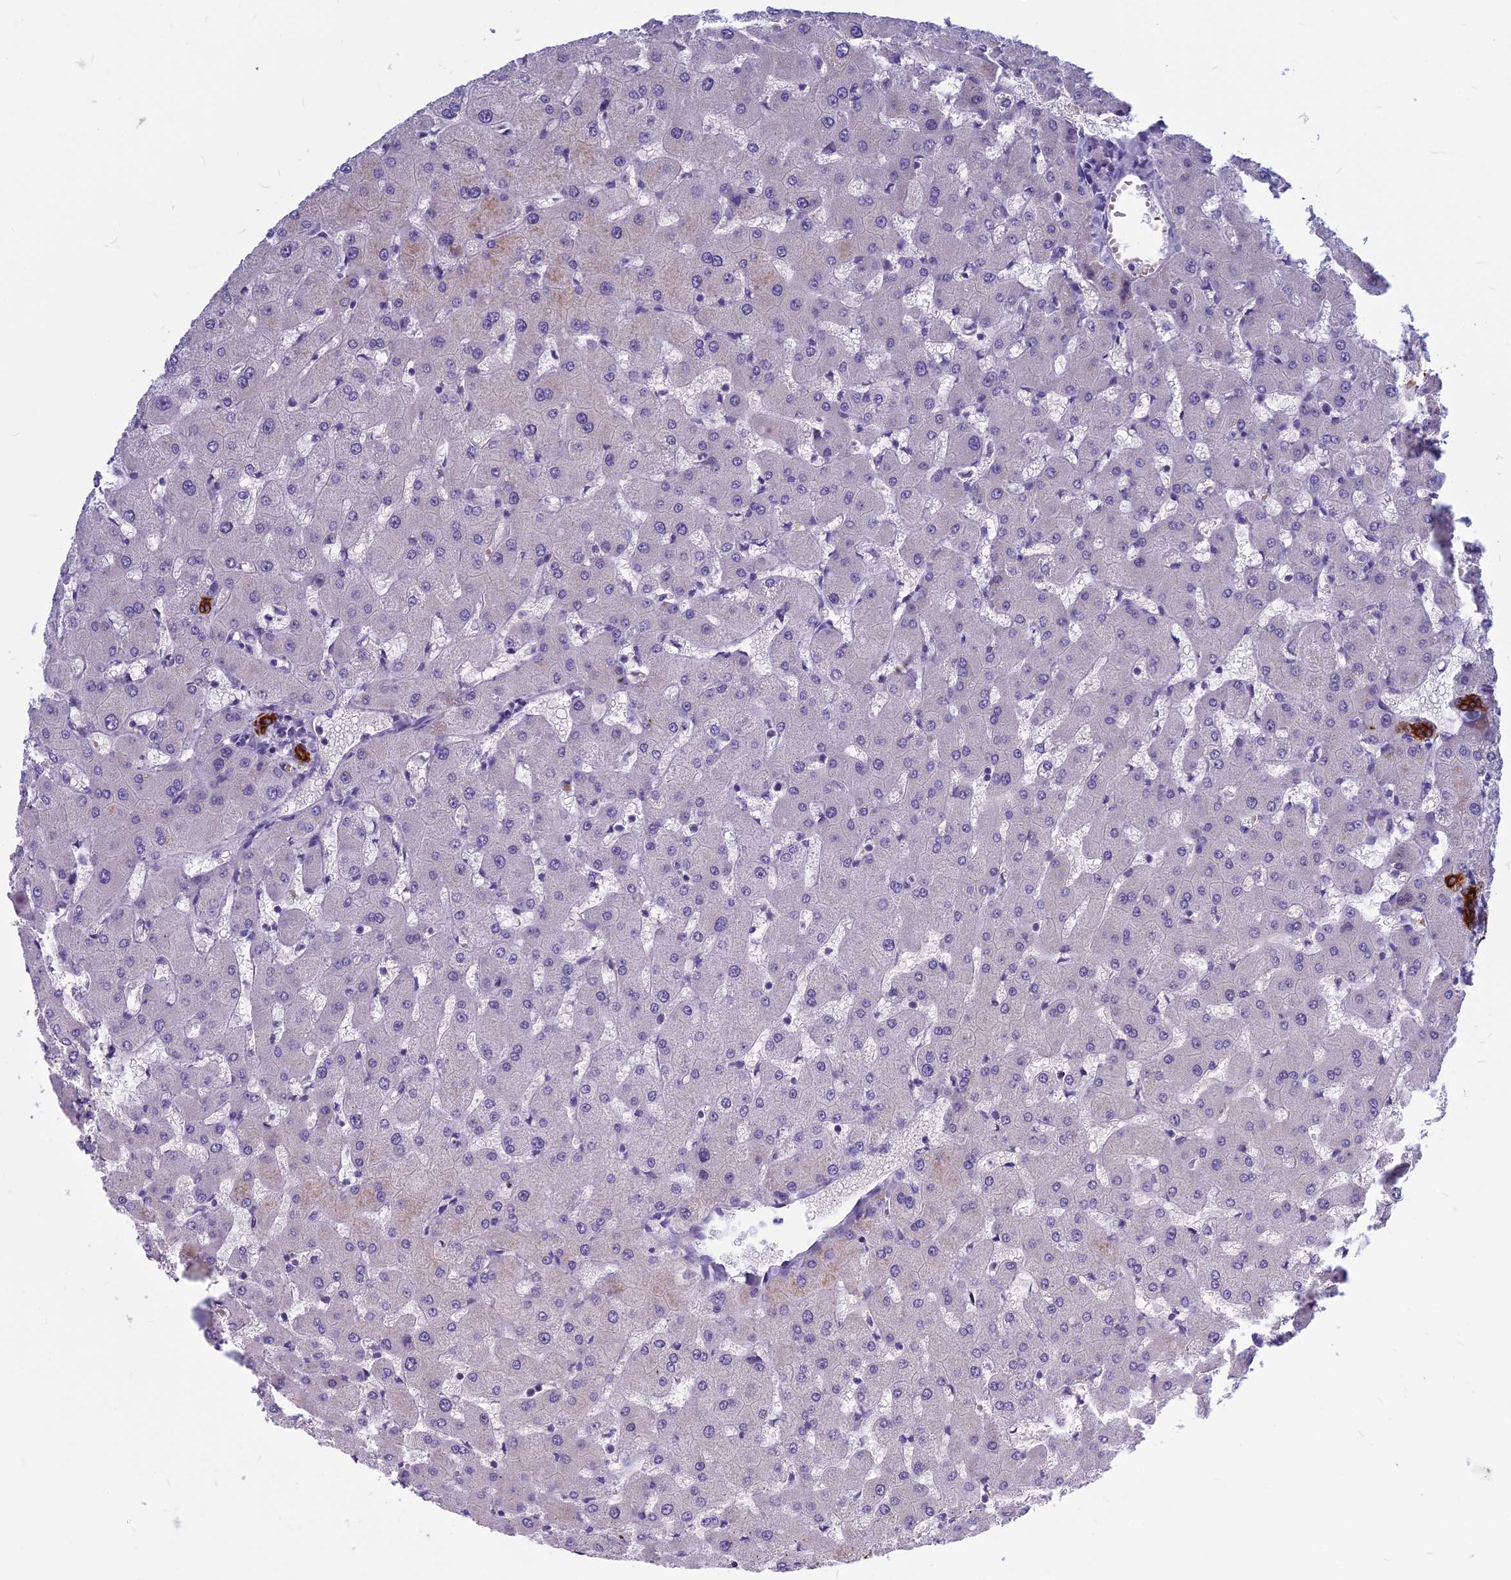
{"staining": {"intensity": "strong", "quantity": ">75%", "location": "cytoplasmic/membranous"}, "tissue": "liver", "cell_type": "Cholangiocytes", "image_type": "normal", "snomed": [{"axis": "morphology", "description": "Normal tissue, NOS"}, {"axis": "topography", "description": "Liver"}], "caption": "About >75% of cholangiocytes in unremarkable human liver reveal strong cytoplasmic/membranous protein positivity as visualized by brown immunohistochemical staining.", "gene": "RBM41", "patient": {"sex": "female", "age": 63}}